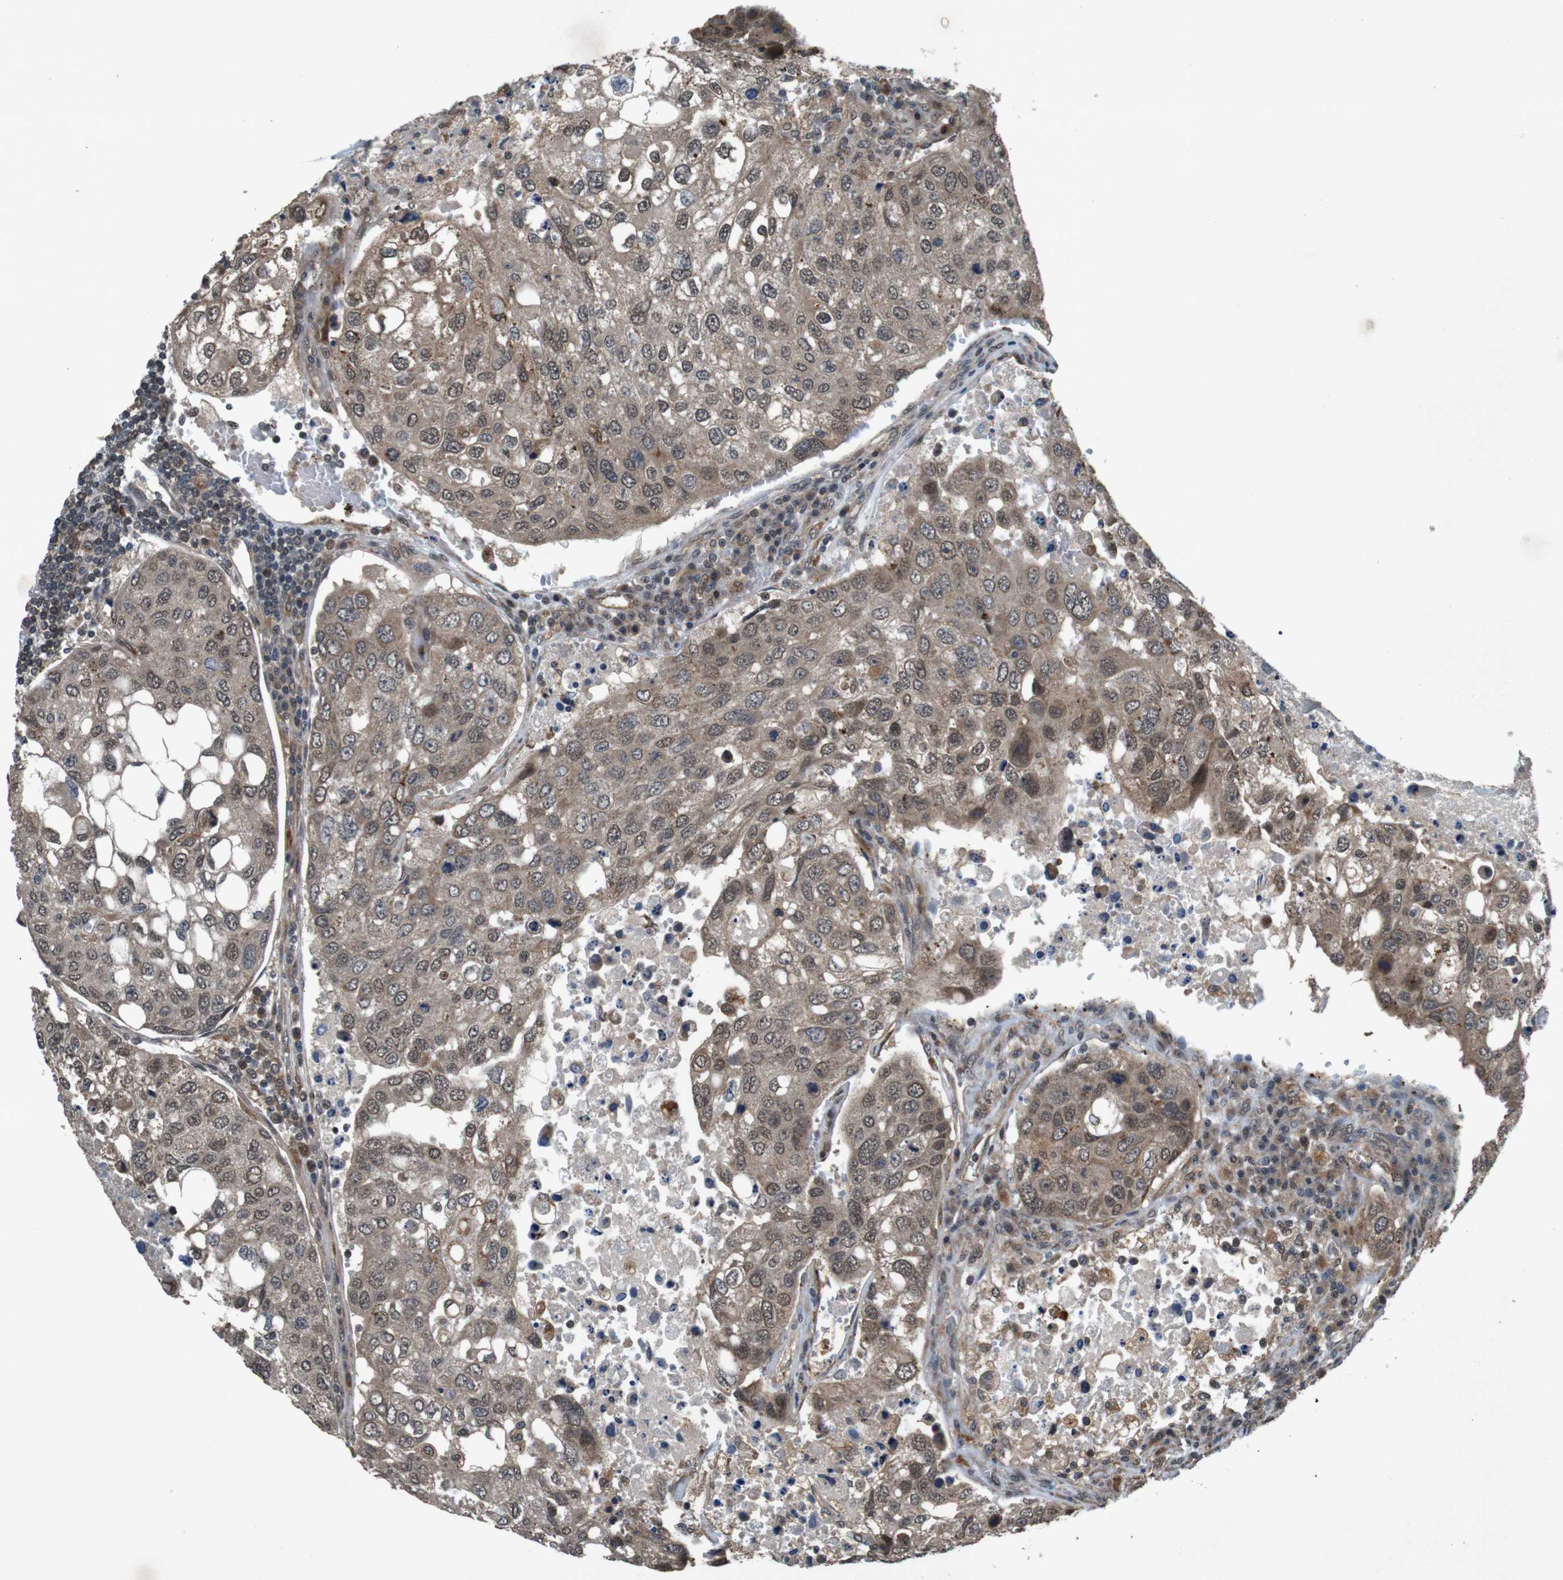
{"staining": {"intensity": "moderate", "quantity": ">75%", "location": "cytoplasmic/membranous,nuclear"}, "tissue": "urothelial cancer", "cell_type": "Tumor cells", "image_type": "cancer", "snomed": [{"axis": "morphology", "description": "Urothelial carcinoma, High grade"}, {"axis": "topography", "description": "Lymph node"}, {"axis": "topography", "description": "Urinary bladder"}], "caption": "IHC photomicrograph of neoplastic tissue: human urothelial cancer stained using immunohistochemistry reveals medium levels of moderate protein expression localized specifically in the cytoplasmic/membranous and nuclear of tumor cells, appearing as a cytoplasmic/membranous and nuclear brown color.", "gene": "SOCS1", "patient": {"sex": "male", "age": 51}}